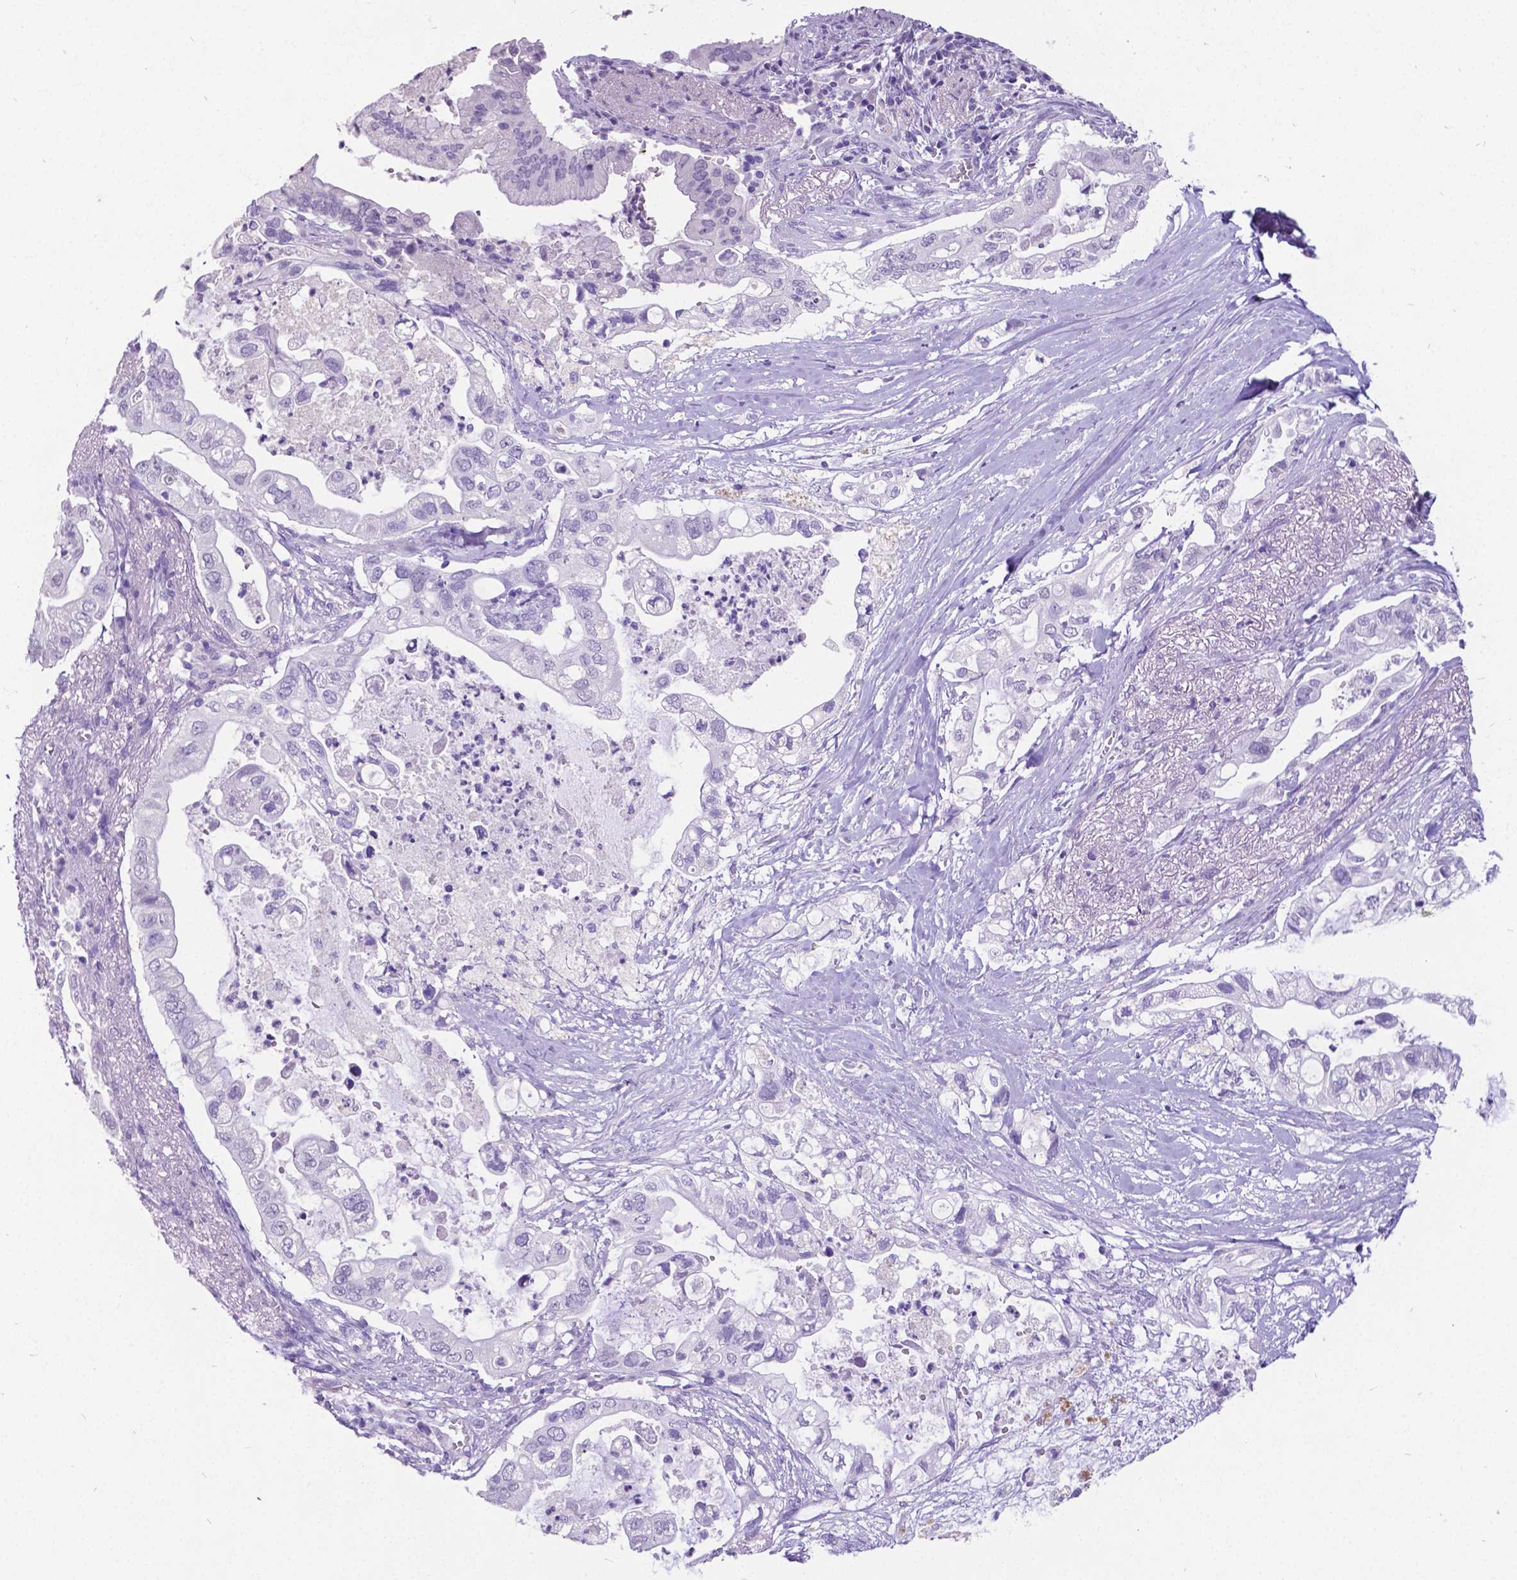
{"staining": {"intensity": "negative", "quantity": "none", "location": "none"}, "tissue": "pancreatic cancer", "cell_type": "Tumor cells", "image_type": "cancer", "snomed": [{"axis": "morphology", "description": "Adenocarcinoma, NOS"}, {"axis": "topography", "description": "Pancreas"}], "caption": "The micrograph demonstrates no staining of tumor cells in adenocarcinoma (pancreatic).", "gene": "SATB2", "patient": {"sex": "female", "age": 72}}